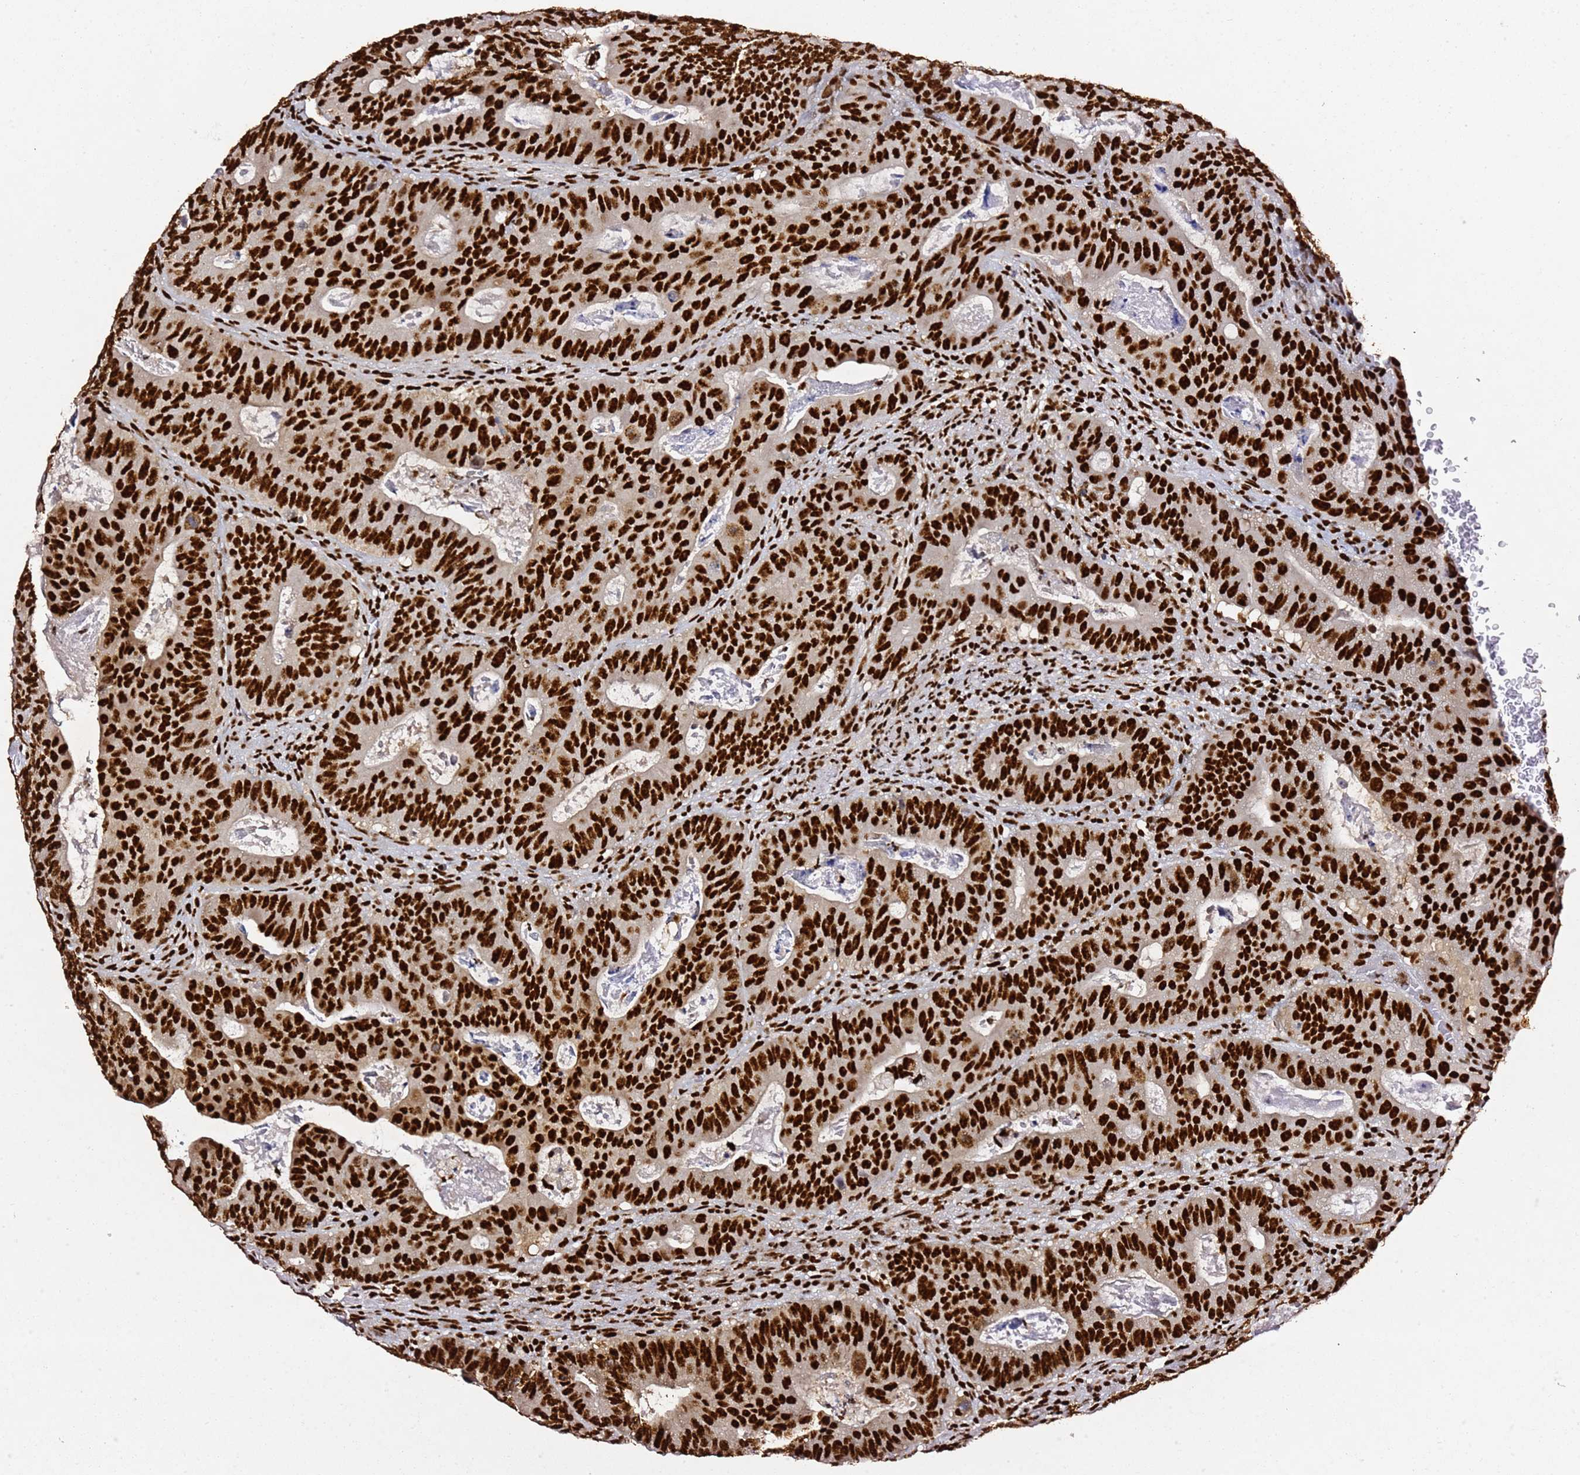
{"staining": {"intensity": "strong", "quantity": ">75%", "location": "nuclear"}, "tissue": "colorectal cancer", "cell_type": "Tumor cells", "image_type": "cancer", "snomed": [{"axis": "morphology", "description": "Adenocarcinoma, NOS"}, {"axis": "topography", "description": "Rectum"}], "caption": "Immunohistochemical staining of human colorectal adenocarcinoma shows strong nuclear protein staining in about >75% of tumor cells.", "gene": "C6orf226", "patient": {"sex": "female", "age": 75}}